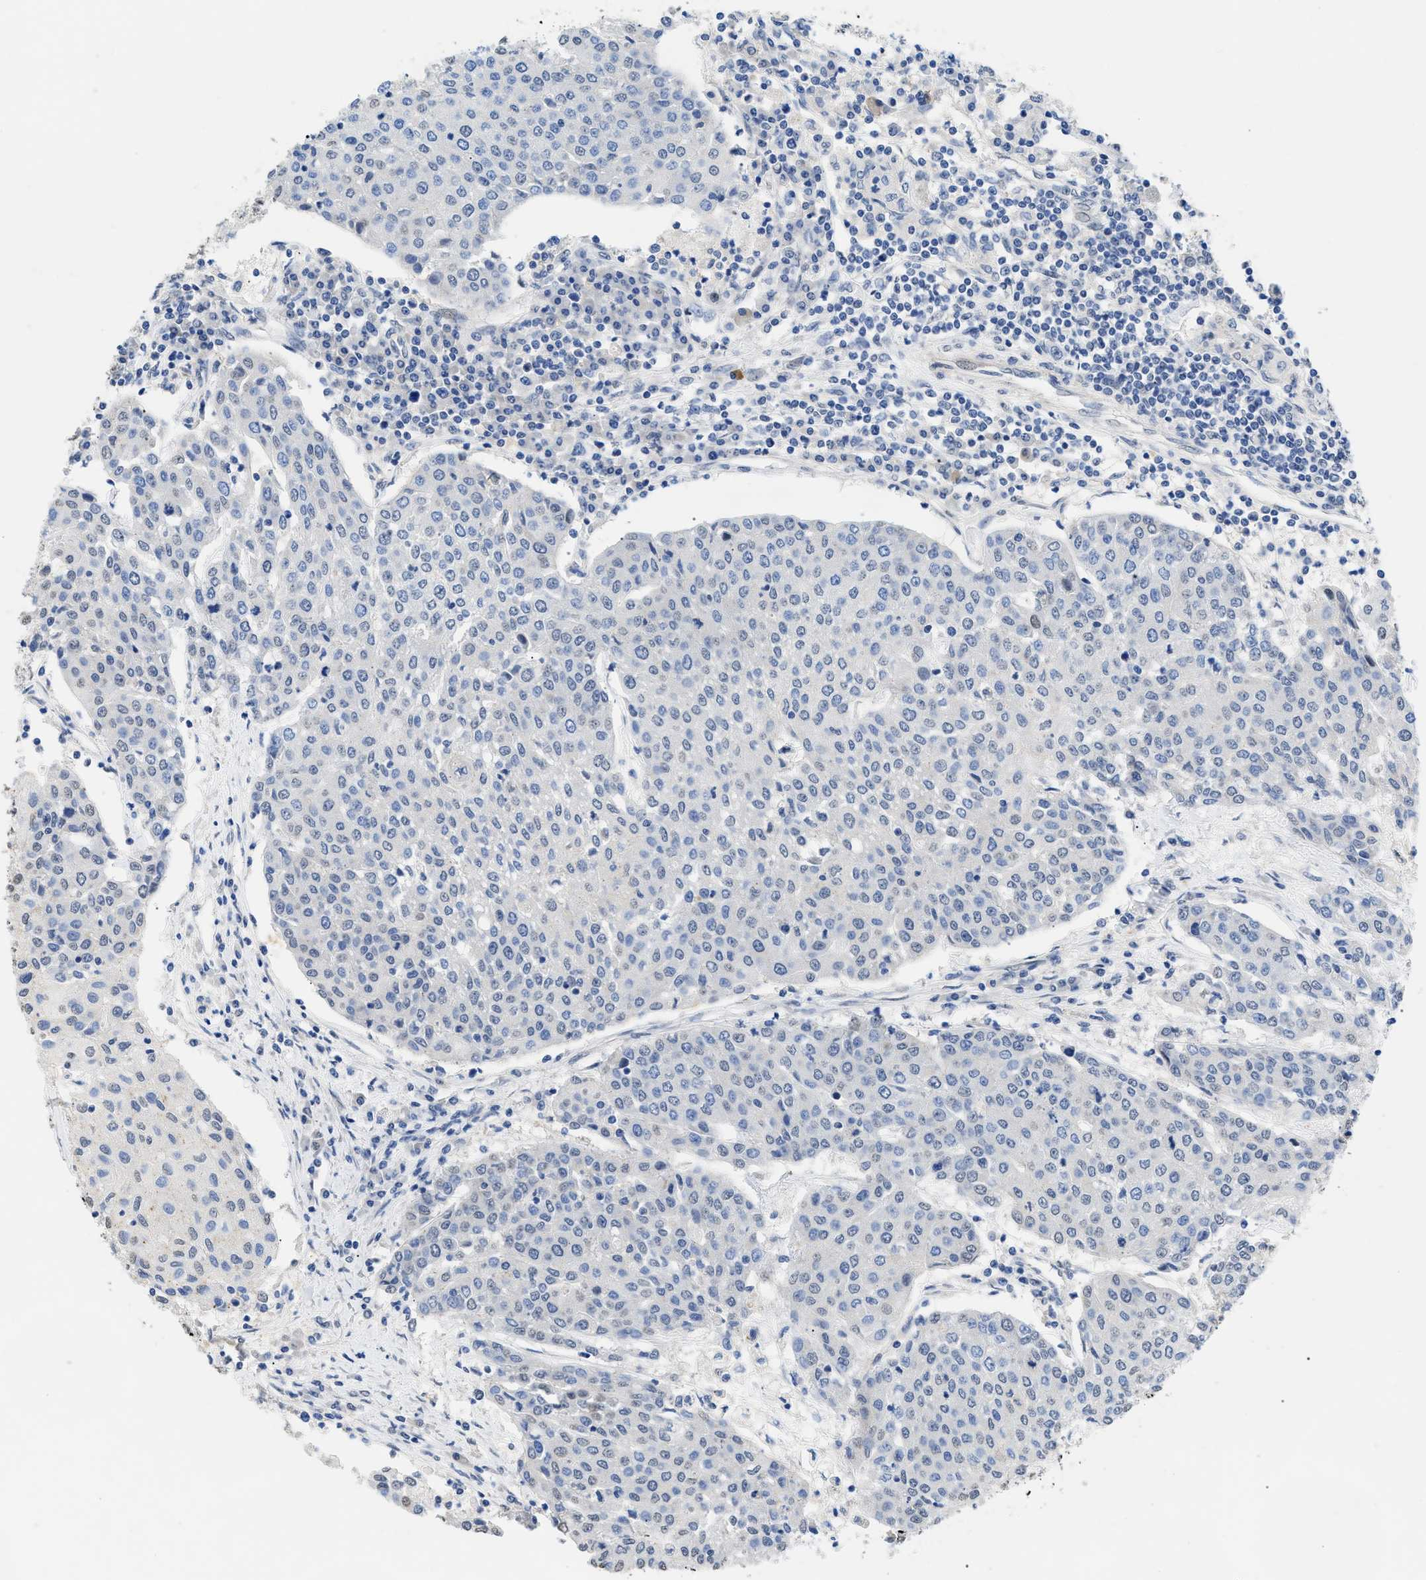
{"staining": {"intensity": "negative", "quantity": "none", "location": "none"}, "tissue": "urothelial cancer", "cell_type": "Tumor cells", "image_type": "cancer", "snomed": [{"axis": "morphology", "description": "Urothelial carcinoma, High grade"}, {"axis": "topography", "description": "Urinary bladder"}], "caption": "Tumor cells are negative for protein expression in human urothelial cancer. (DAB immunohistochemistry (IHC), high magnification).", "gene": "SFXN5", "patient": {"sex": "female", "age": 85}}